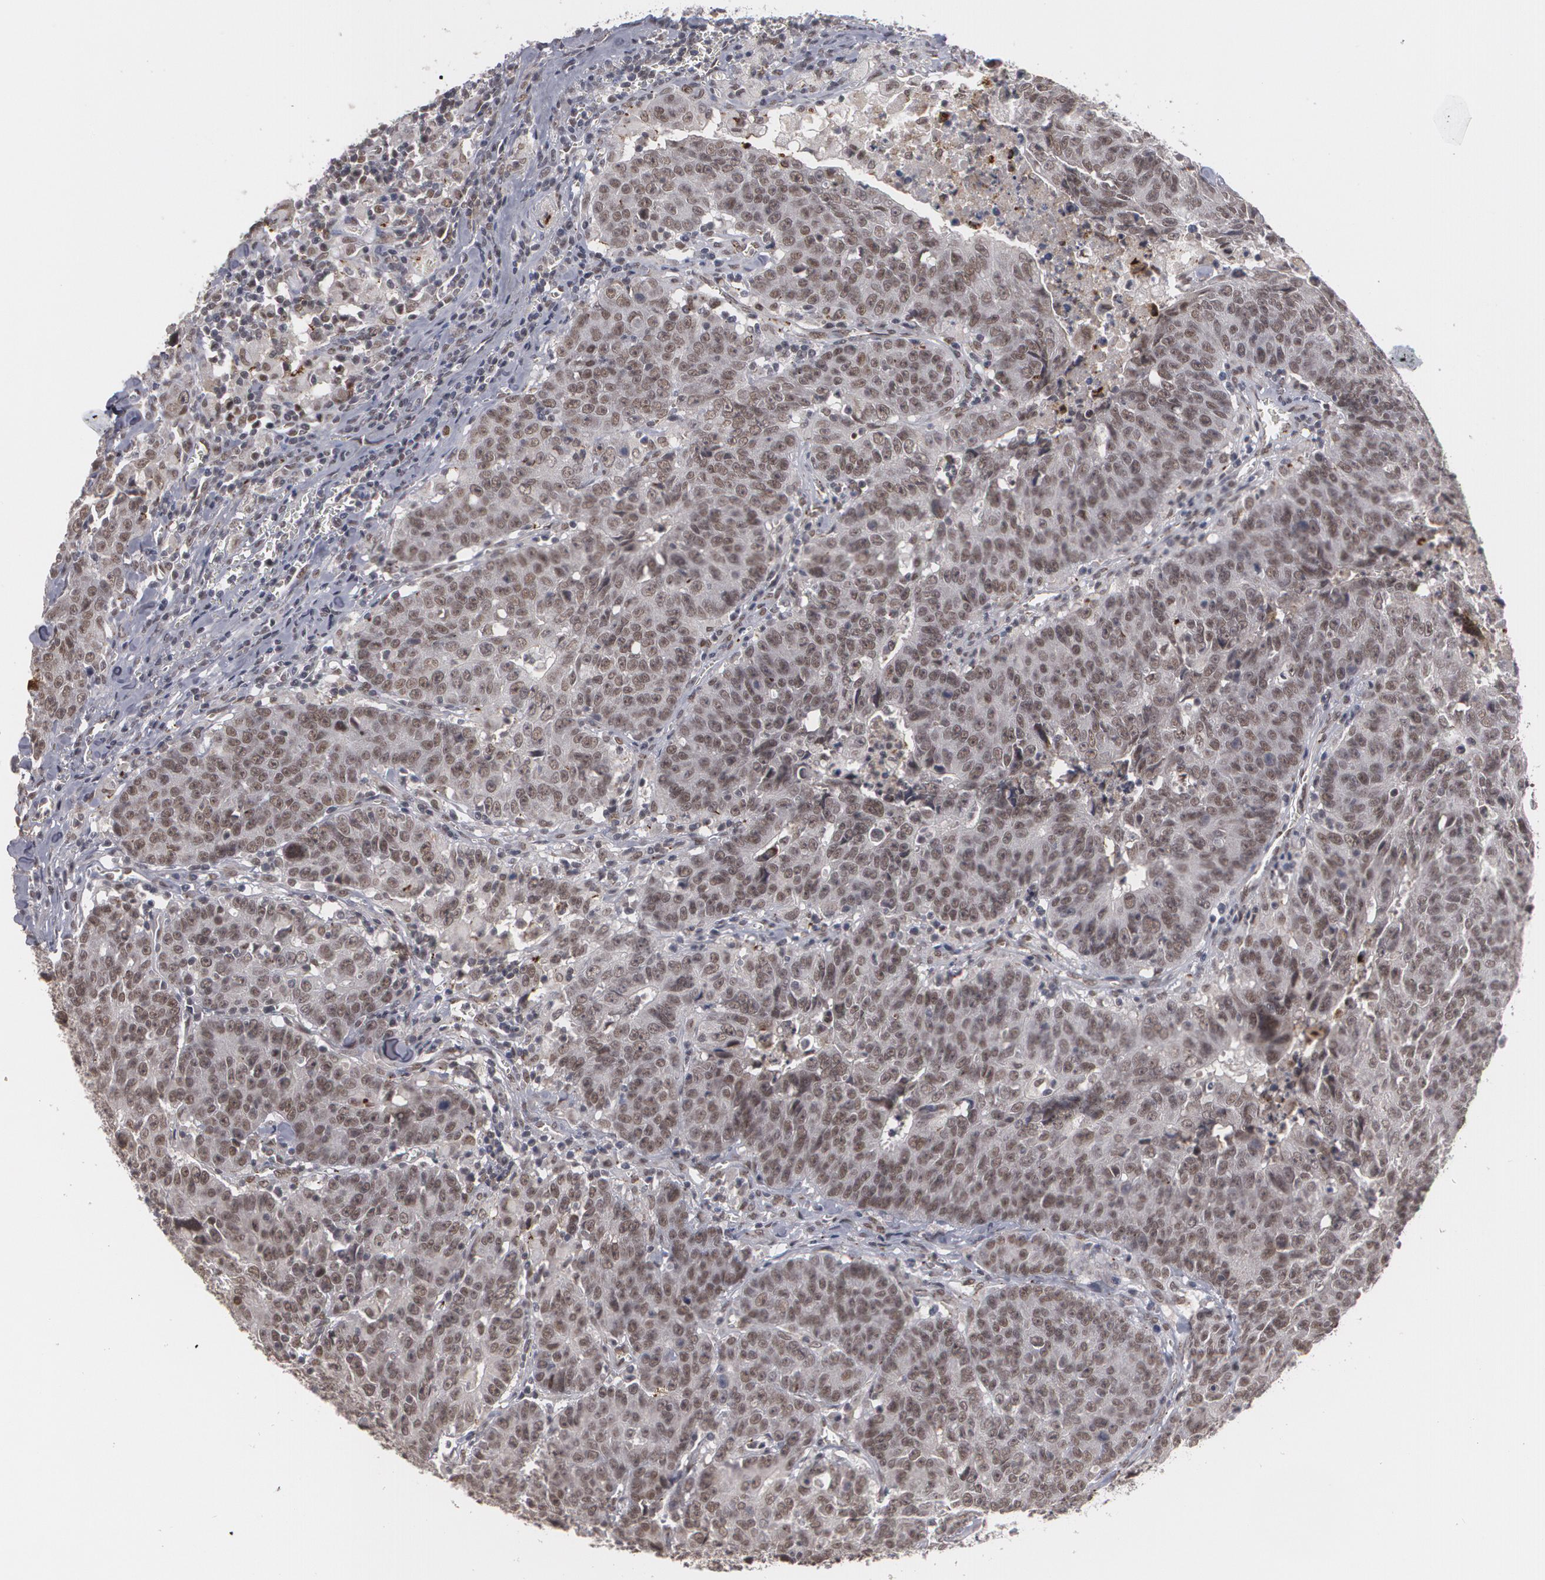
{"staining": {"intensity": "weak", "quantity": ">75%", "location": "nuclear"}, "tissue": "colorectal cancer", "cell_type": "Tumor cells", "image_type": "cancer", "snomed": [{"axis": "morphology", "description": "Adenocarcinoma, NOS"}, {"axis": "topography", "description": "Colon"}], "caption": "Adenocarcinoma (colorectal) stained with DAB (3,3'-diaminobenzidine) IHC reveals low levels of weak nuclear expression in about >75% of tumor cells. (DAB (3,3'-diaminobenzidine) = brown stain, brightfield microscopy at high magnification).", "gene": "INTS6", "patient": {"sex": "female", "age": 53}}